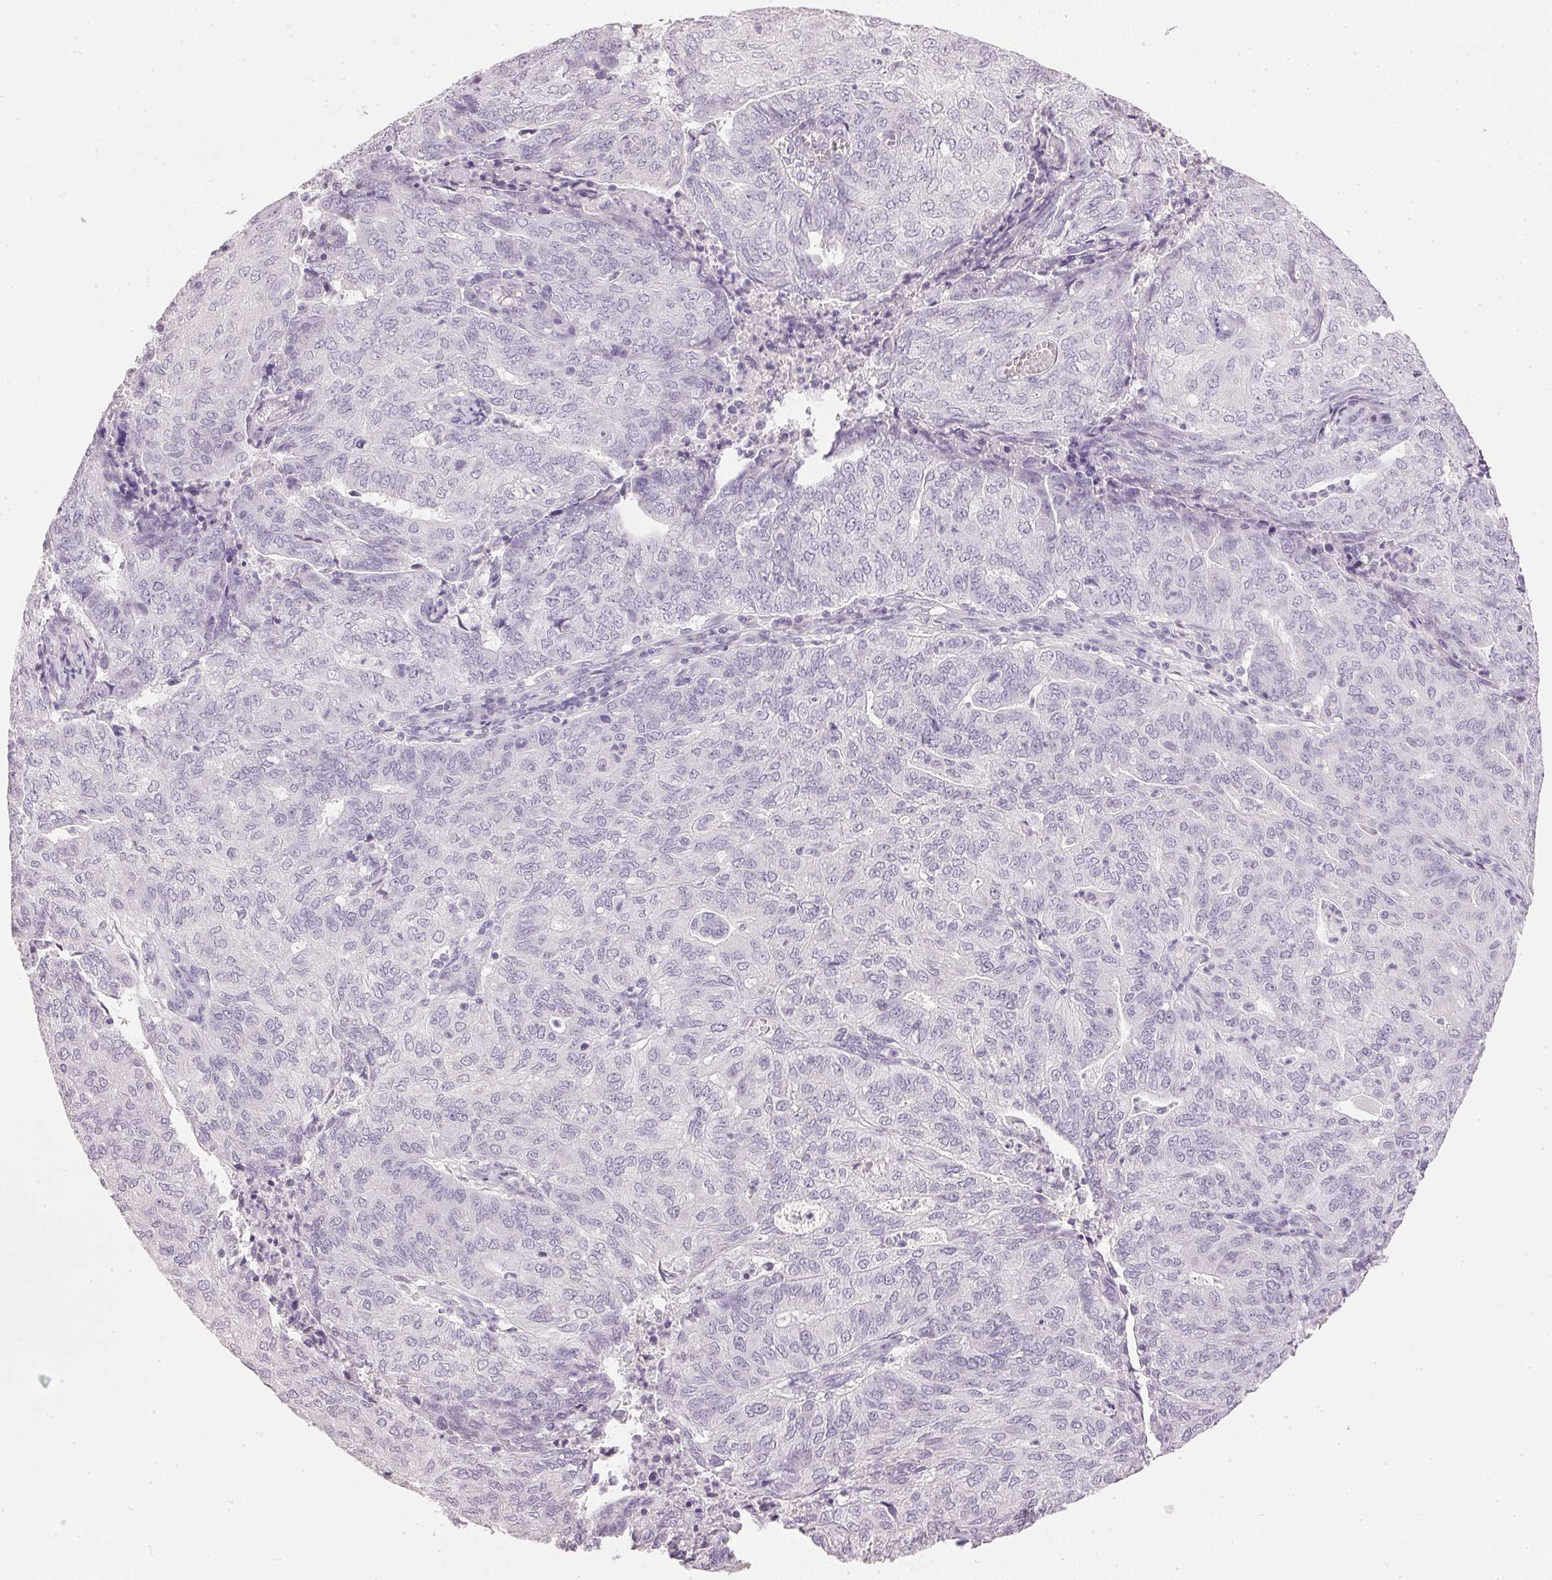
{"staining": {"intensity": "negative", "quantity": "none", "location": "none"}, "tissue": "endometrial cancer", "cell_type": "Tumor cells", "image_type": "cancer", "snomed": [{"axis": "morphology", "description": "Adenocarcinoma, NOS"}, {"axis": "topography", "description": "Endometrium"}], "caption": "Immunohistochemistry (IHC) micrograph of endometrial cancer (adenocarcinoma) stained for a protein (brown), which displays no staining in tumor cells. (DAB (3,3'-diaminobenzidine) IHC with hematoxylin counter stain).", "gene": "IGFBP1", "patient": {"sex": "female", "age": 82}}